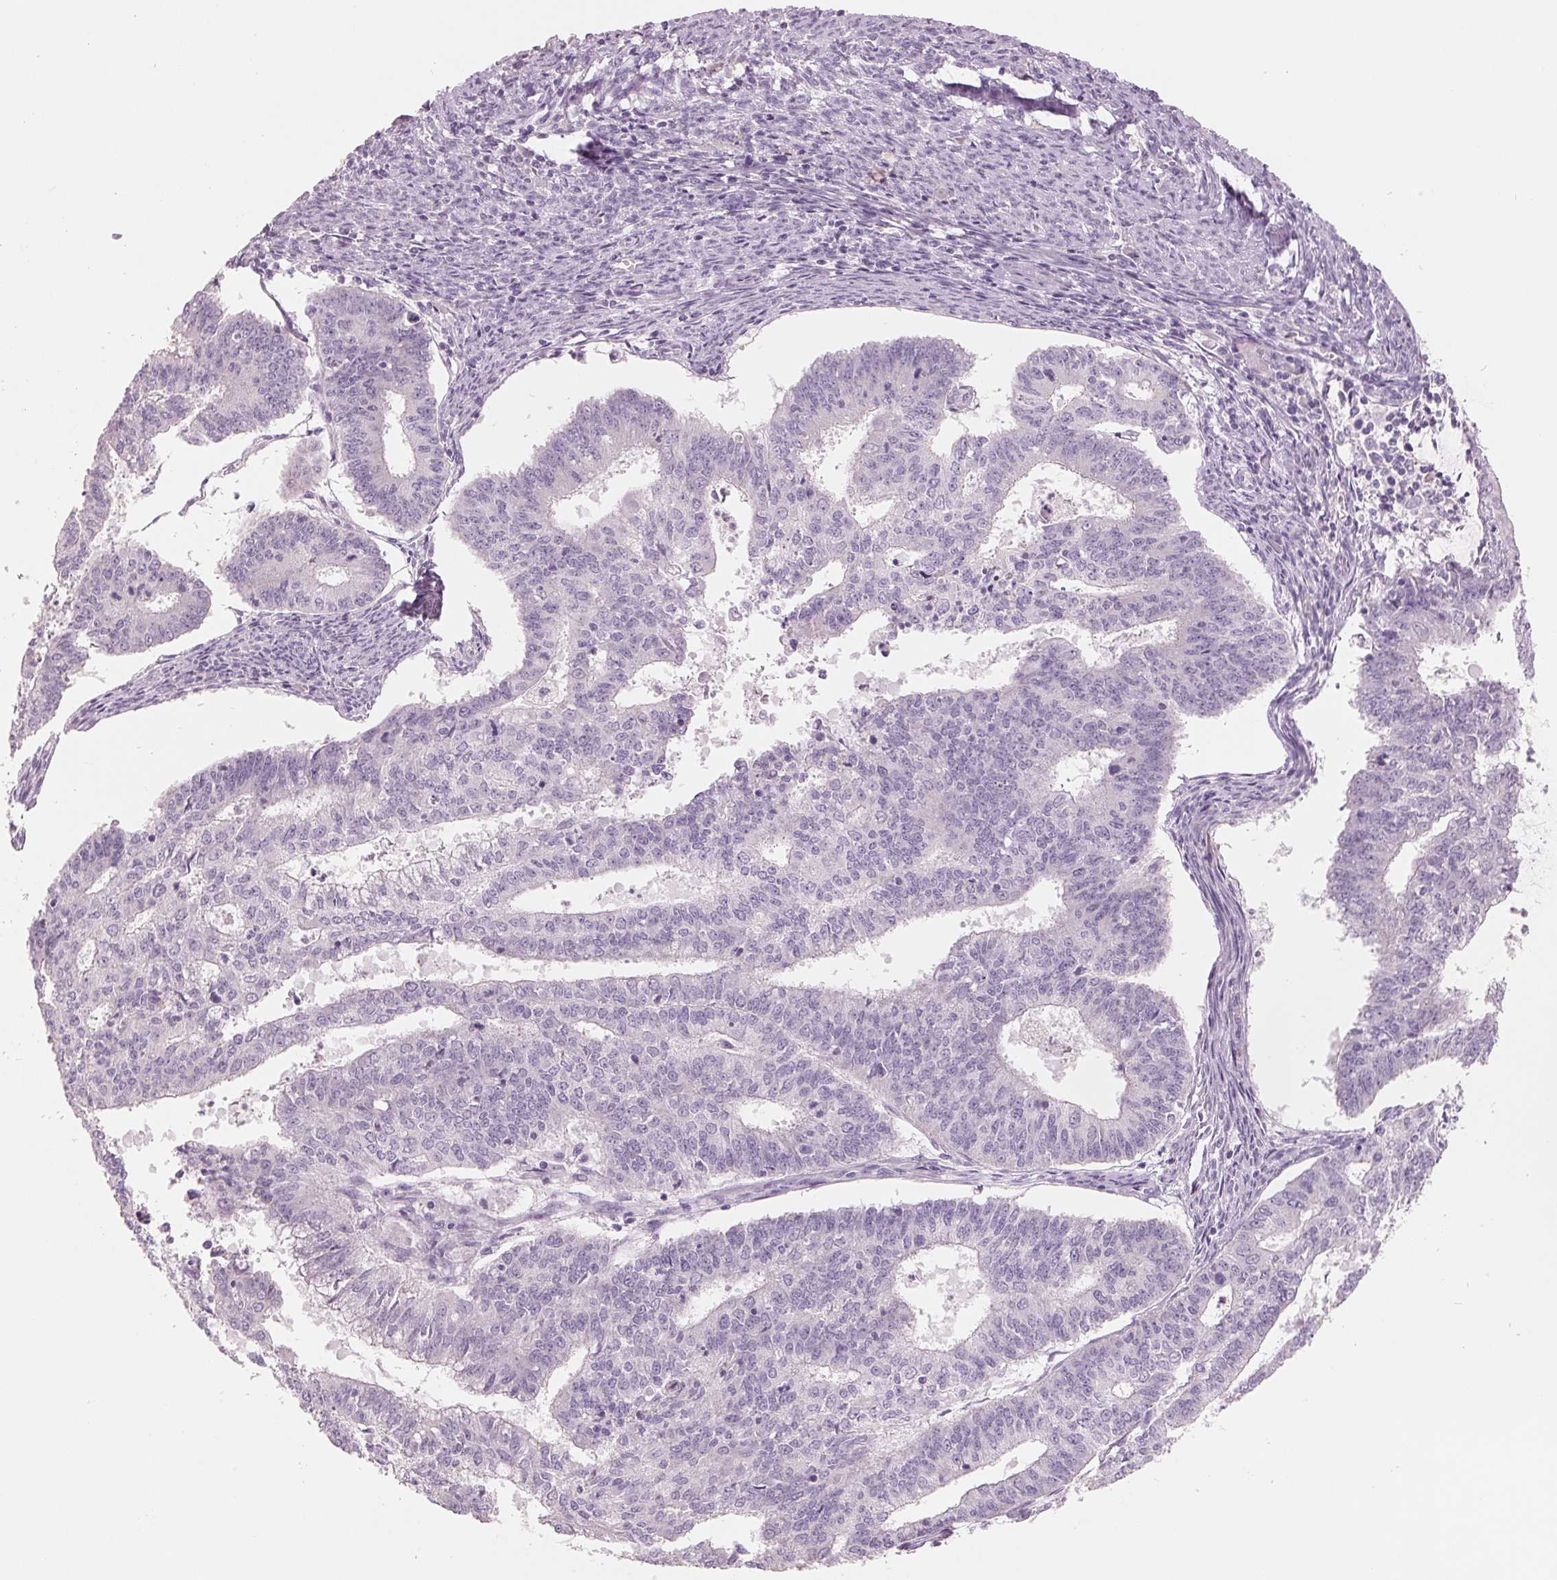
{"staining": {"intensity": "negative", "quantity": "none", "location": "none"}, "tissue": "endometrial cancer", "cell_type": "Tumor cells", "image_type": "cancer", "snomed": [{"axis": "morphology", "description": "Adenocarcinoma, NOS"}, {"axis": "topography", "description": "Endometrium"}], "caption": "IHC histopathology image of neoplastic tissue: endometrial cancer (adenocarcinoma) stained with DAB (3,3'-diaminobenzidine) shows no significant protein expression in tumor cells.", "gene": "FTCD", "patient": {"sex": "female", "age": 61}}